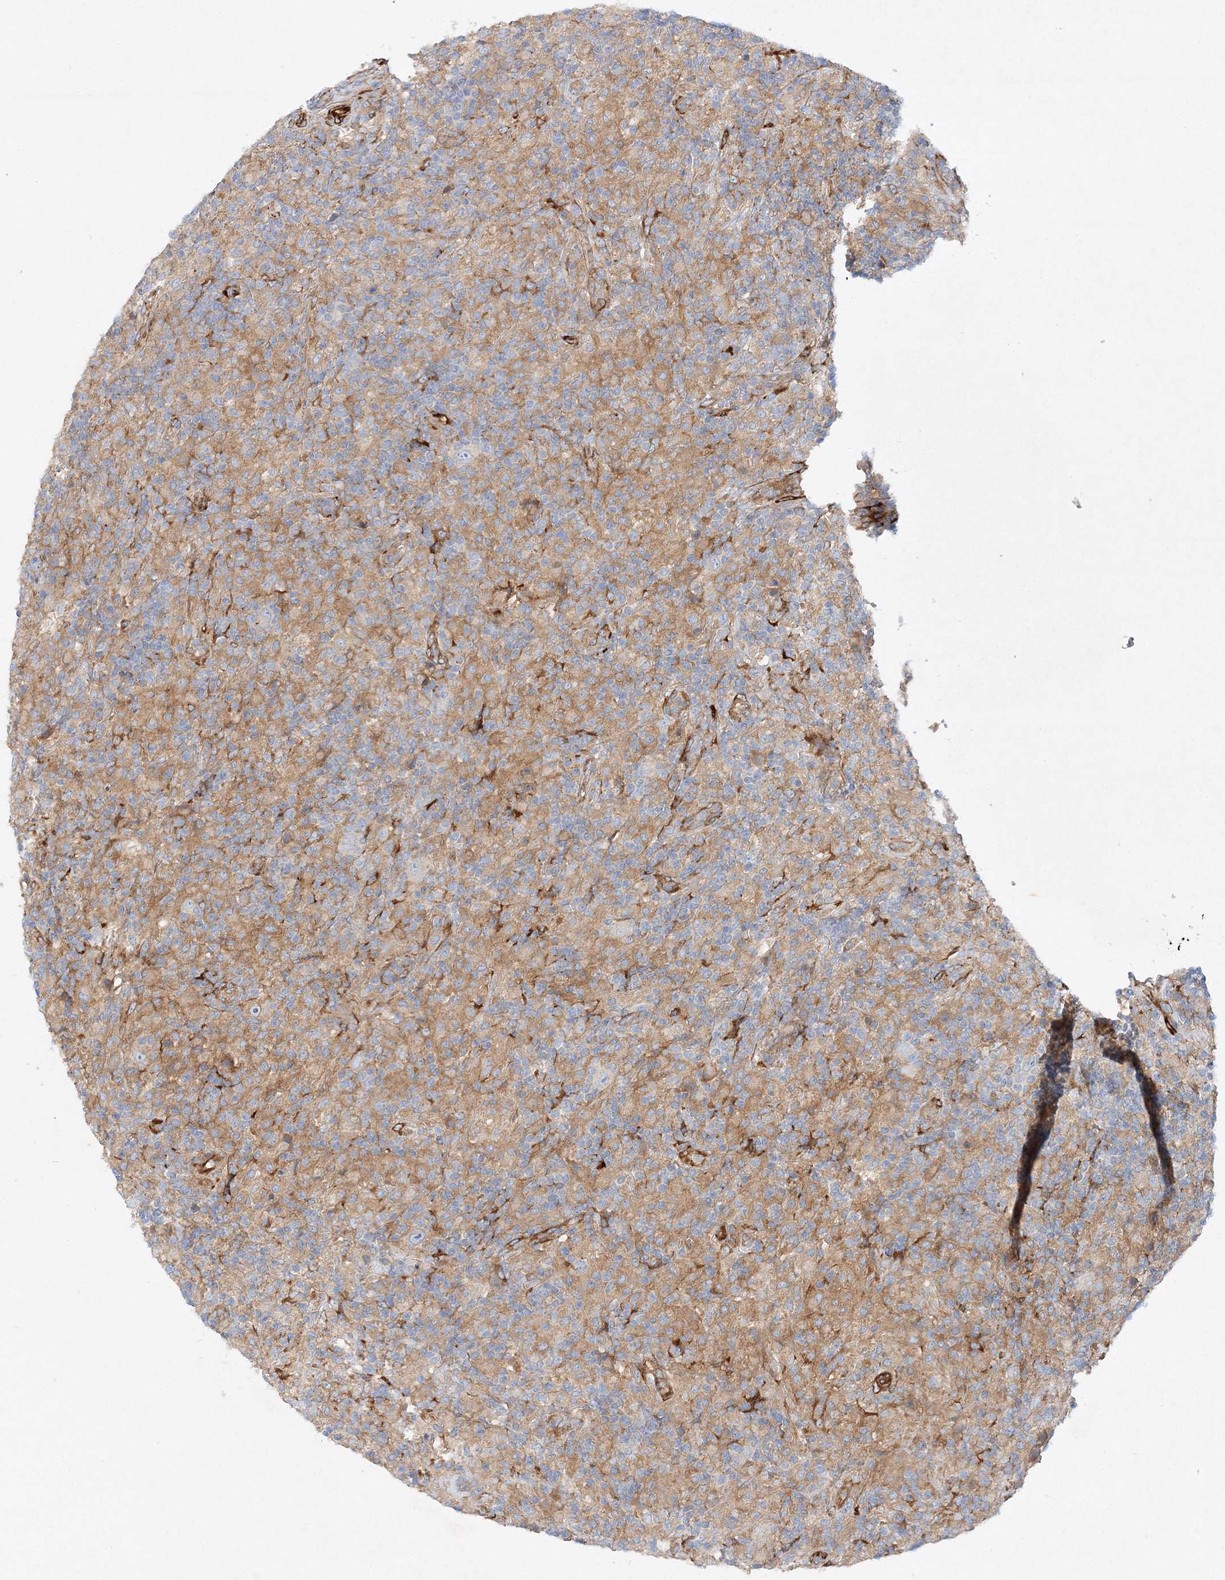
{"staining": {"intensity": "negative", "quantity": "none", "location": "none"}, "tissue": "lymphoma", "cell_type": "Tumor cells", "image_type": "cancer", "snomed": [{"axis": "morphology", "description": "Hodgkin's disease, NOS"}, {"axis": "topography", "description": "Lymph node"}], "caption": "A histopathology image of Hodgkin's disease stained for a protein reveals no brown staining in tumor cells. (Brightfield microscopy of DAB (3,3'-diaminobenzidine) immunohistochemistry (IHC) at high magnification).", "gene": "ZFYVE16", "patient": {"sex": "male", "age": 70}}